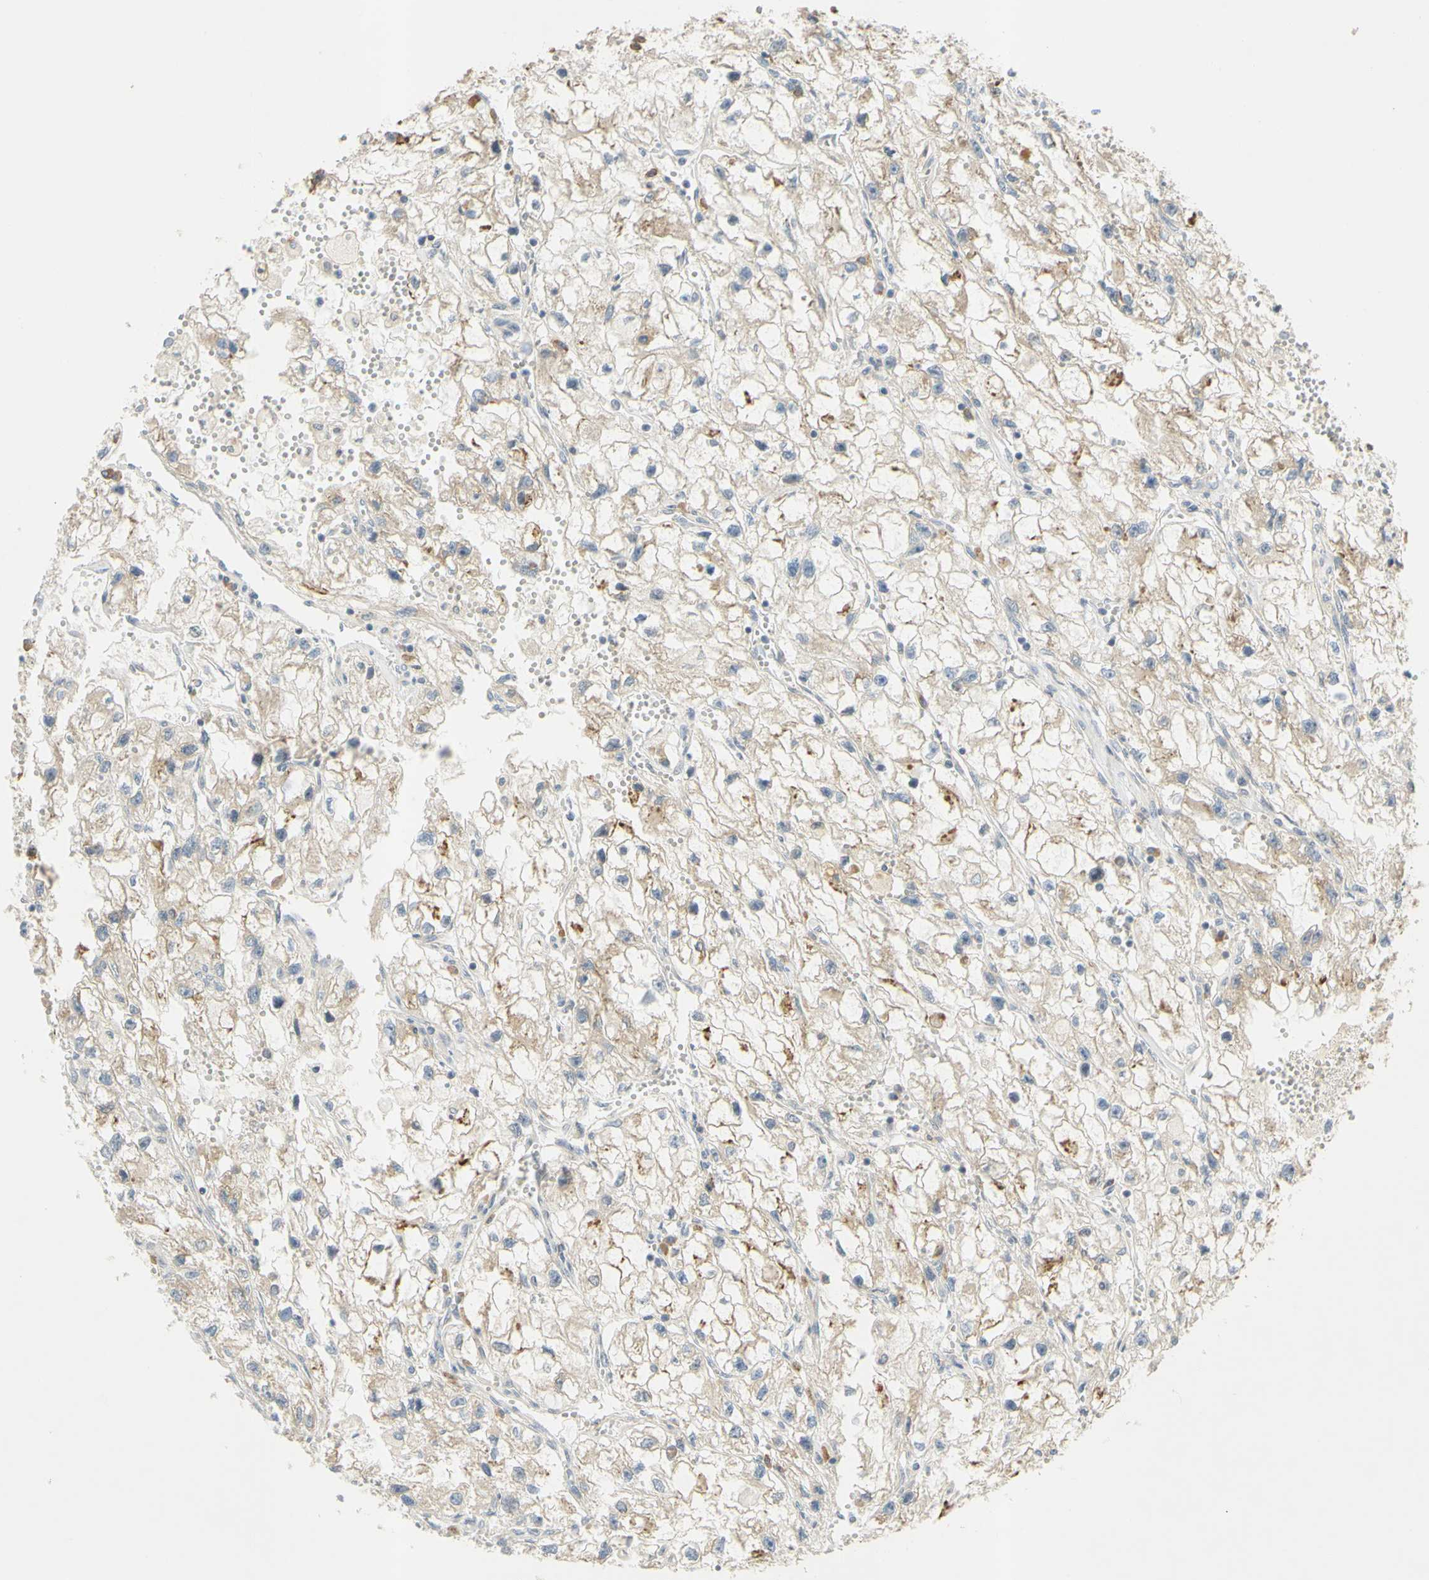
{"staining": {"intensity": "weak", "quantity": "25%-75%", "location": "cytoplasmic/membranous"}, "tissue": "renal cancer", "cell_type": "Tumor cells", "image_type": "cancer", "snomed": [{"axis": "morphology", "description": "Adenocarcinoma, NOS"}, {"axis": "topography", "description": "Kidney"}], "caption": "Weak cytoplasmic/membranous expression is identified in about 25%-75% of tumor cells in adenocarcinoma (renal). The staining is performed using DAB (3,3'-diaminobenzidine) brown chromogen to label protein expression. The nuclei are counter-stained blue using hematoxylin.", "gene": "CCNB2", "patient": {"sex": "female", "age": 70}}